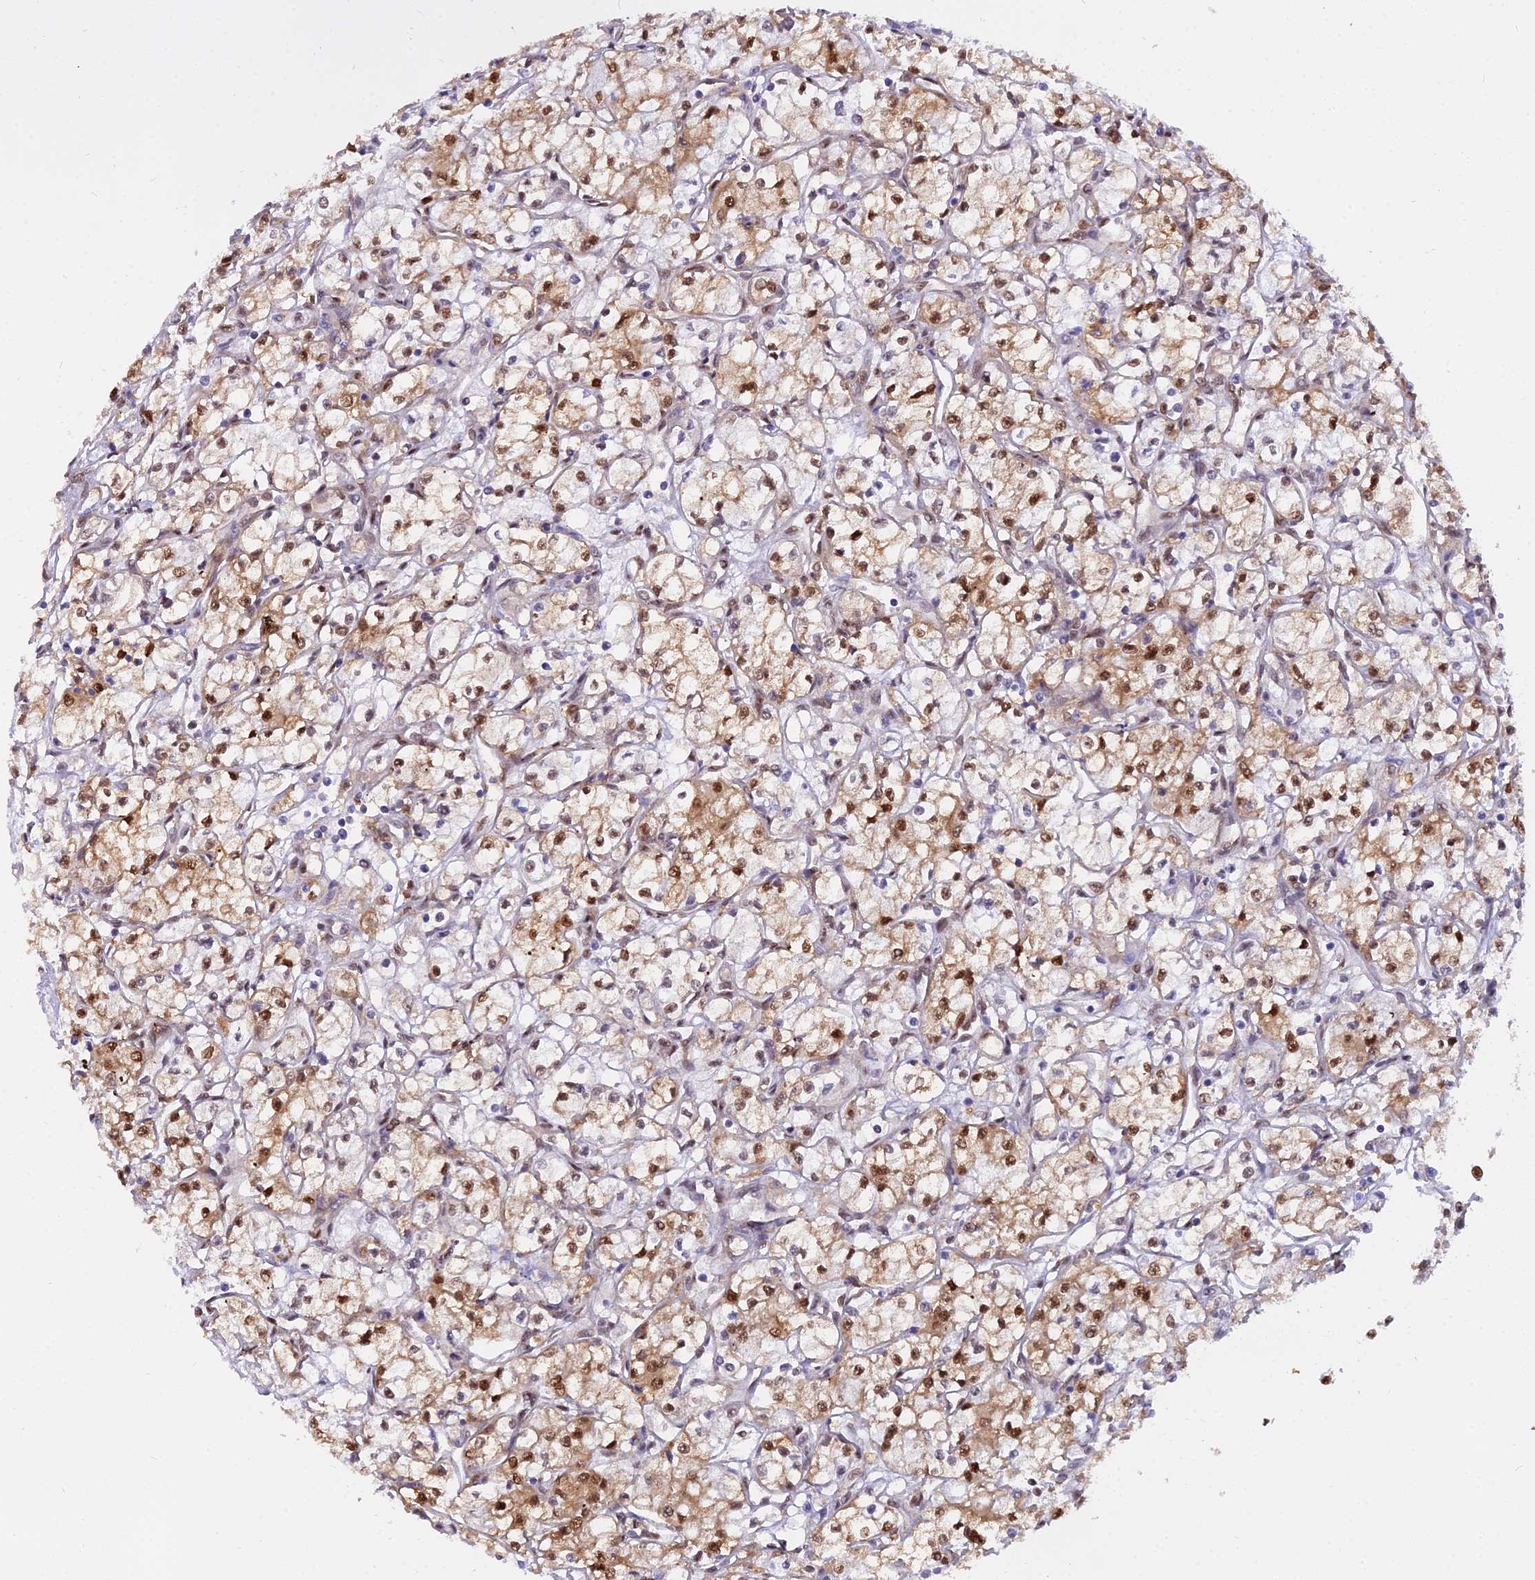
{"staining": {"intensity": "moderate", "quantity": ">75%", "location": "cytoplasmic/membranous,nuclear"}, "tissue": "renal cancer", "cell_type": "Tumor cells", "image_type": "cancer", "snomed": [{"axis": "morphology", "description": "Adenocarcinoma, NOS"}, {"axis": "topography", "description": "Kidney"}], "caption": "Immunohistochemistry (DAB) staining of human renal cancer (adenocarcinoma) reveals moderate cytoplasmic/membranous and nuclear protein positivity in approximately >75% of tumor cells. Using DAB (3,3'-diaminobenzidine) (brown) and hematoxylin (blue) stains, captured at high magnification using brightfield microscopy.", "gene": "NPEPL1", "patient": {"sex": "male", "age": 59}}